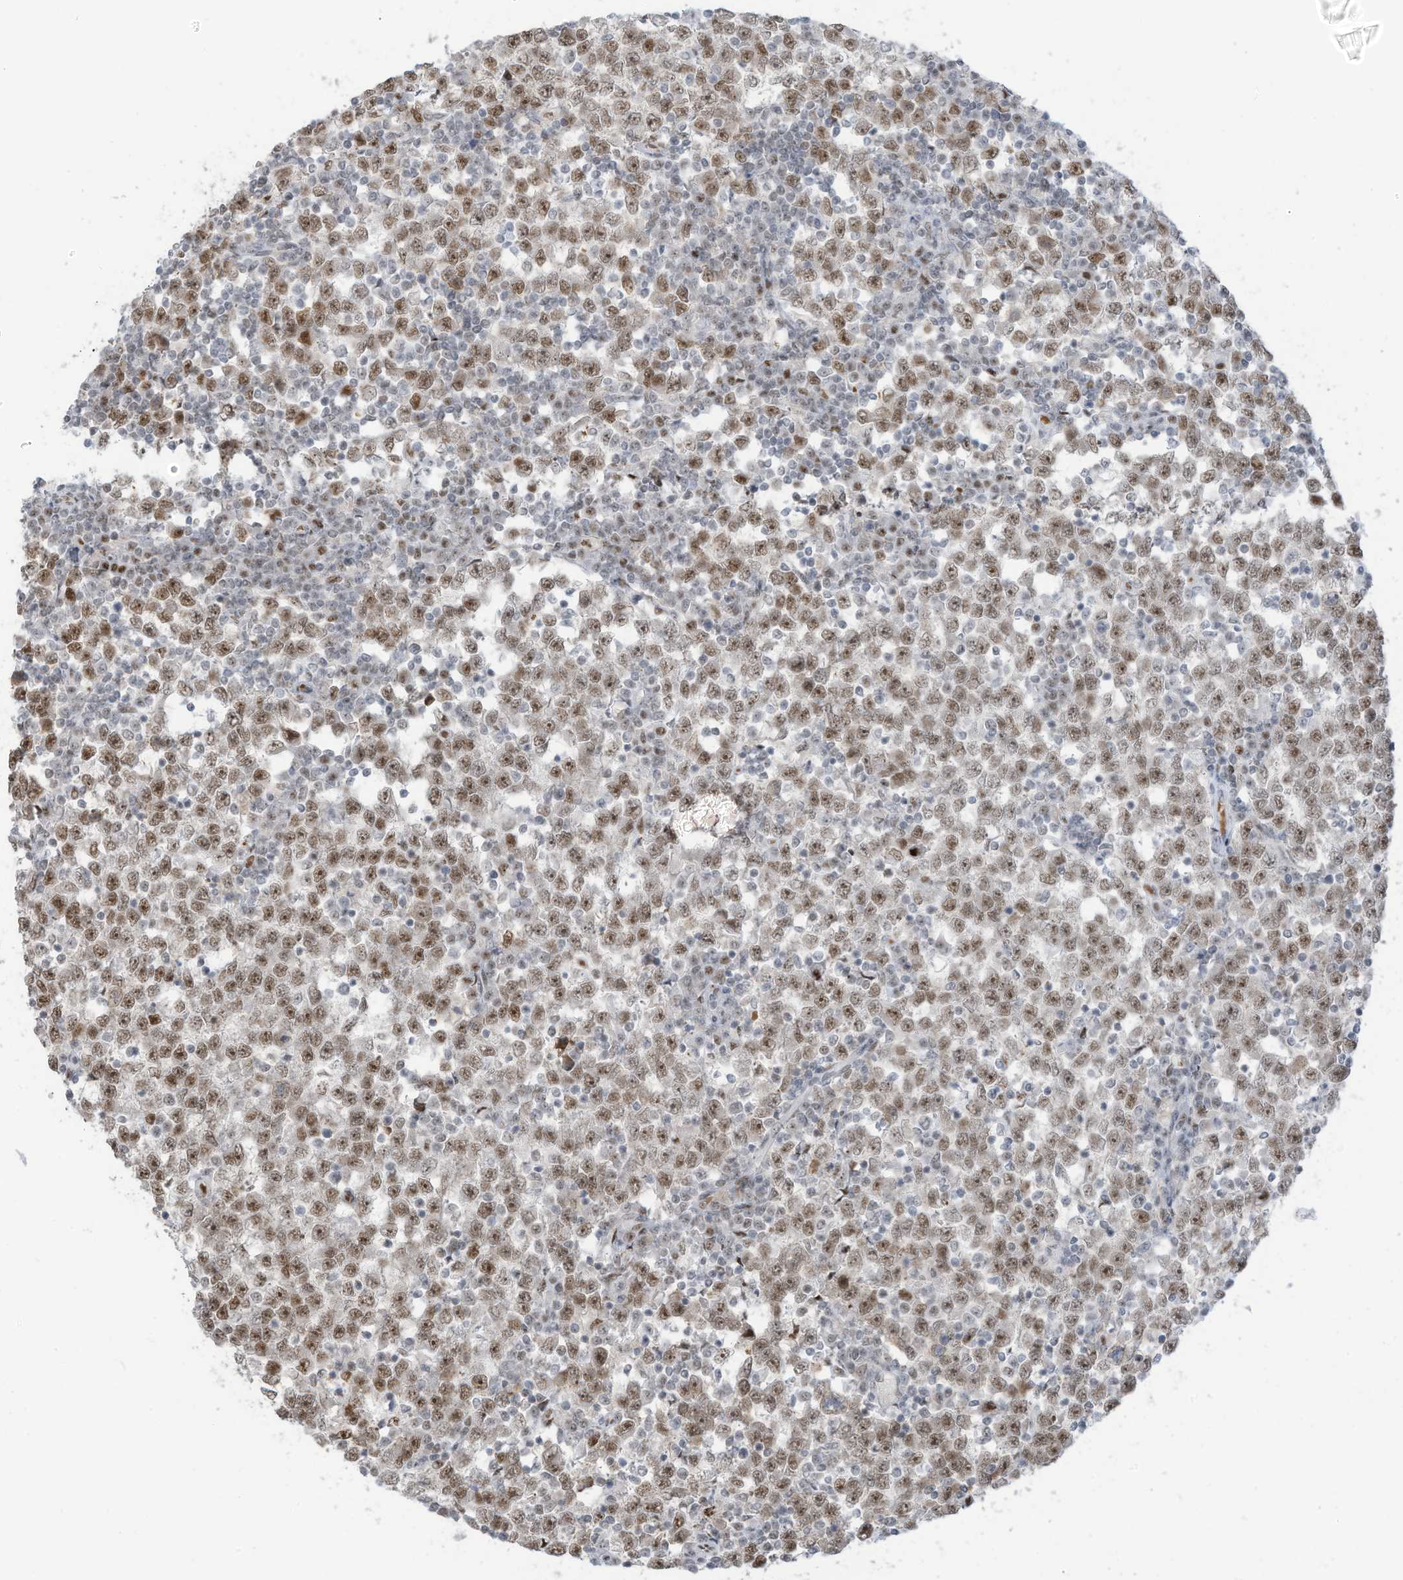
{"staining": {"intensity": "moderate", "quantity": ">75%", "location": "nuclear"}, "tissue": "testis cancer", "cell_type": "Tumor cells", "image_type": "cancer", "snomed": [{"axis": "morphology", "description": "Seminoma, NOS"}, {"axis": "topography", "description": "Testis"}], "caption": "A medium amount of moderate nuclear positivity is present in about >75% of tumor cells in testis seminoma tissue. The protein is shown in brown color, while the nuclei are stained blue.", "gene": "ZCWPW2", "patient": {"sex": "male", "age": 65}}